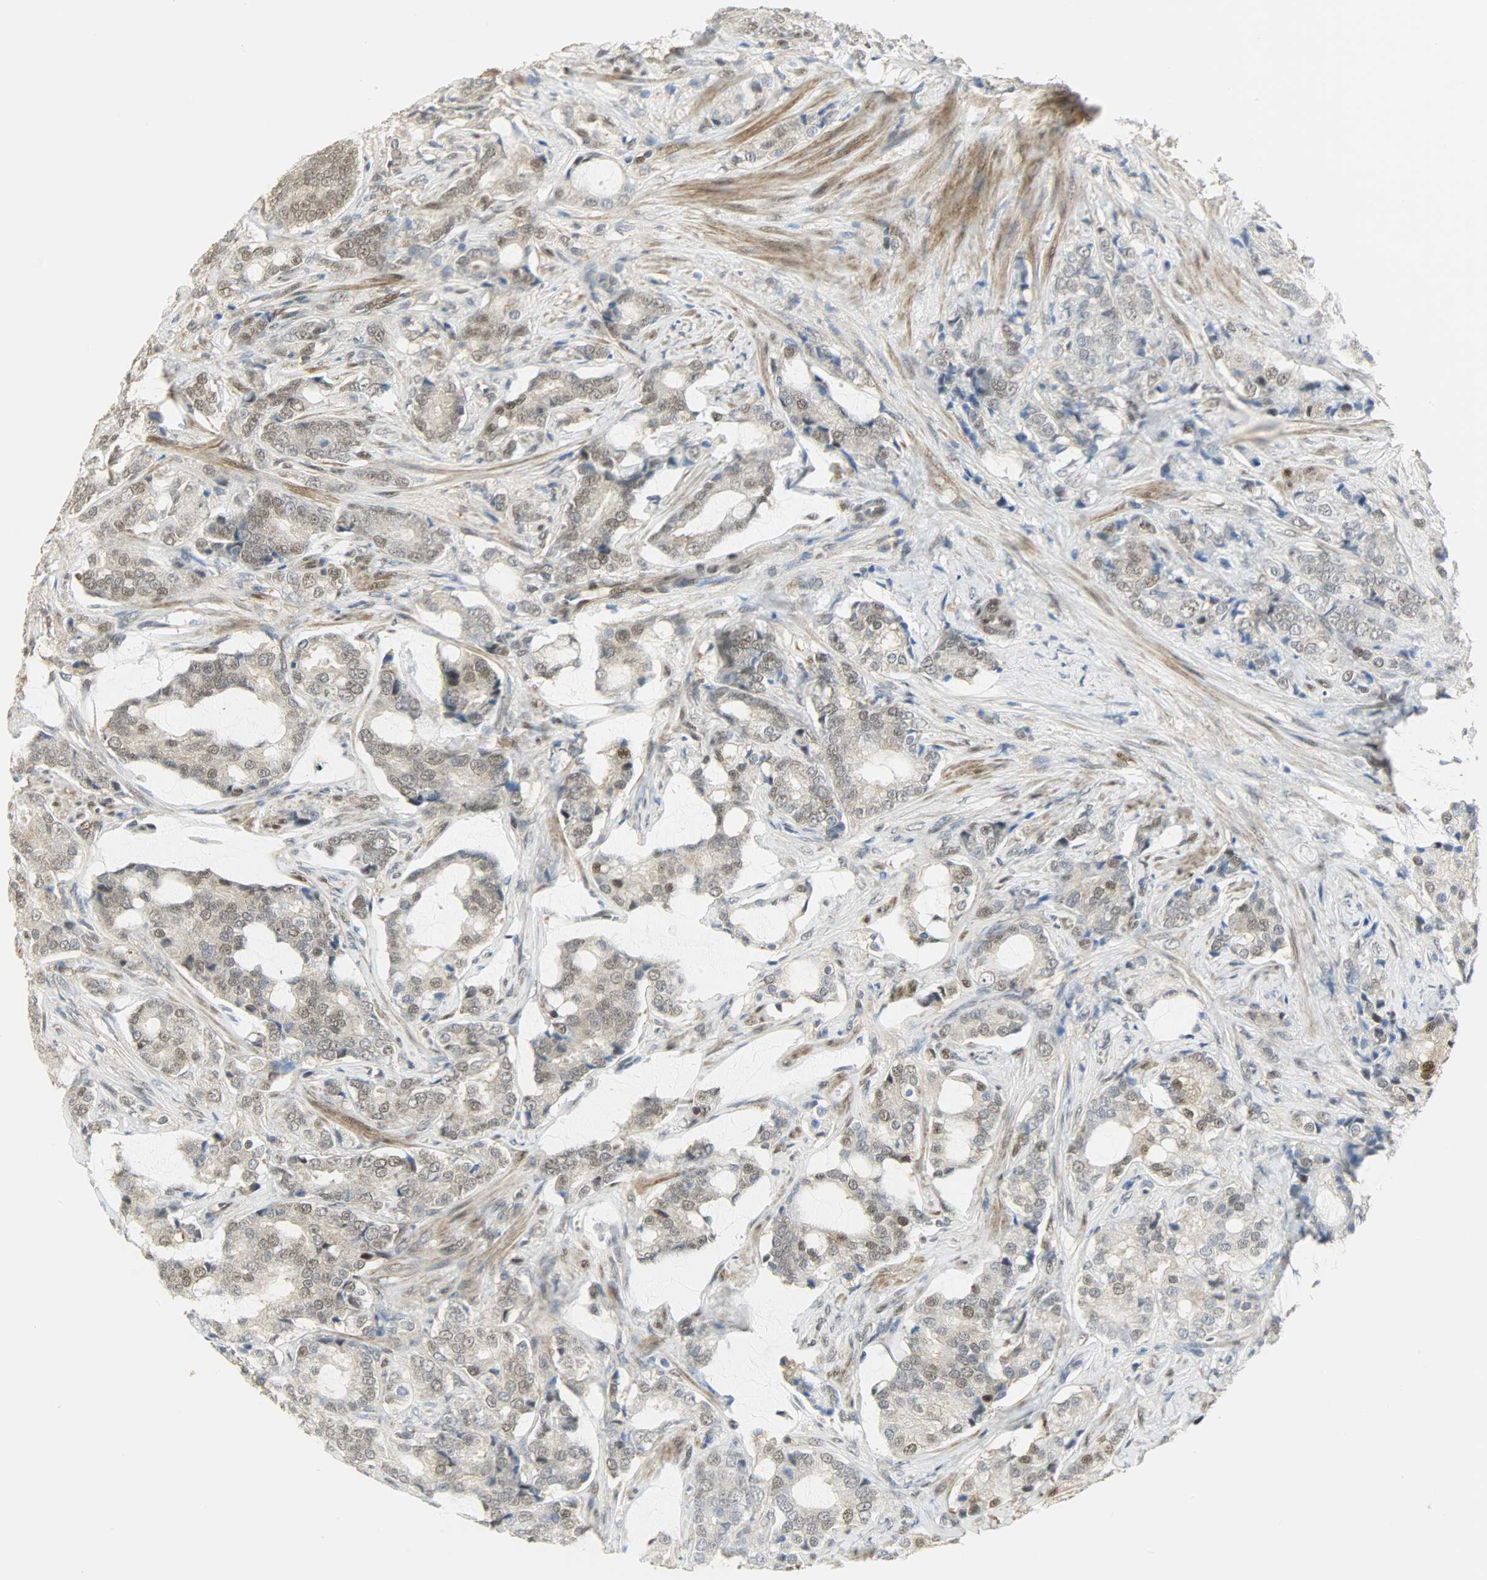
{"staining": {"intensity": "moderate", "quantity": "<25%", "location": "nuclear"}, "tissue": "prostate cancer", "cell_type": "Tumor cells", "image_type": "cancer", "snomed": [{"axis": "morphology", "description": "Adenocarcinoma, Low grade"}, {"axis": "topography", "description": "Prostate"}], "caption": "Low-grade adenocarcinoma (prostate) stained with a protein marker shows moderate staining in tumor cells.", "gene": "NPEPL1", "patient": {"sex": "male", "age": 58}}